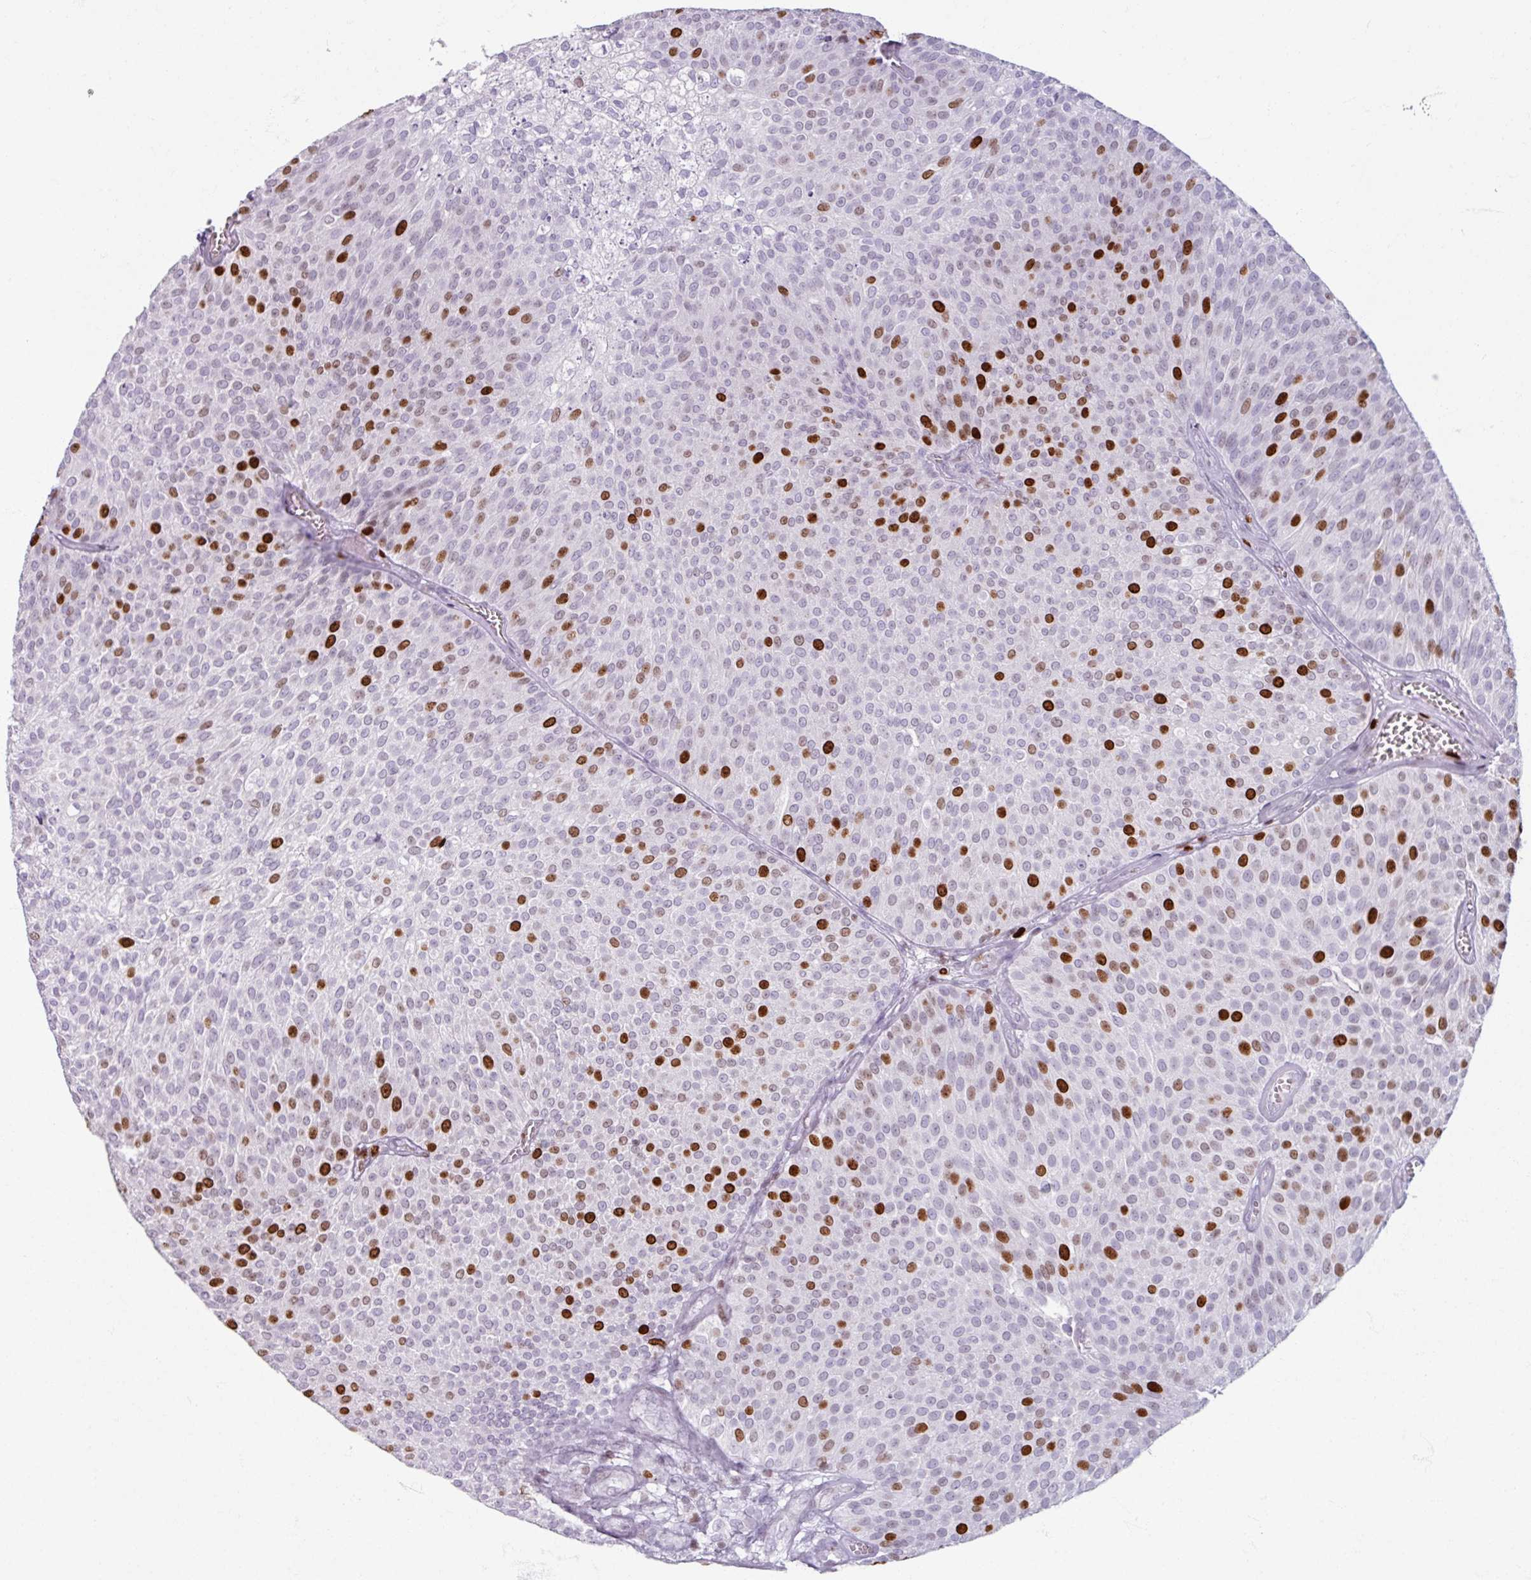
{"staining": {"intensity": "strong", "quantity": "25%-75%", "location": "nuclear"}, "tissue": "urothelial cancer", "cell_type": "Tumor cells", "image_type": "cancer", "snomed": [{"axis": "morphology", "description": "Urothelial carcinoma, Low grade"}, {"axis": "topography", "description": "Urinary bladder"}], "caption": "Human urothelial carcinoma (low-grade) stained with a brown dye demonstrates strong nuclear positive staining in about 25%-75% of tumor cells.", "gene": "ATAD2", "patient": {"sex": "female", "age": 79}}